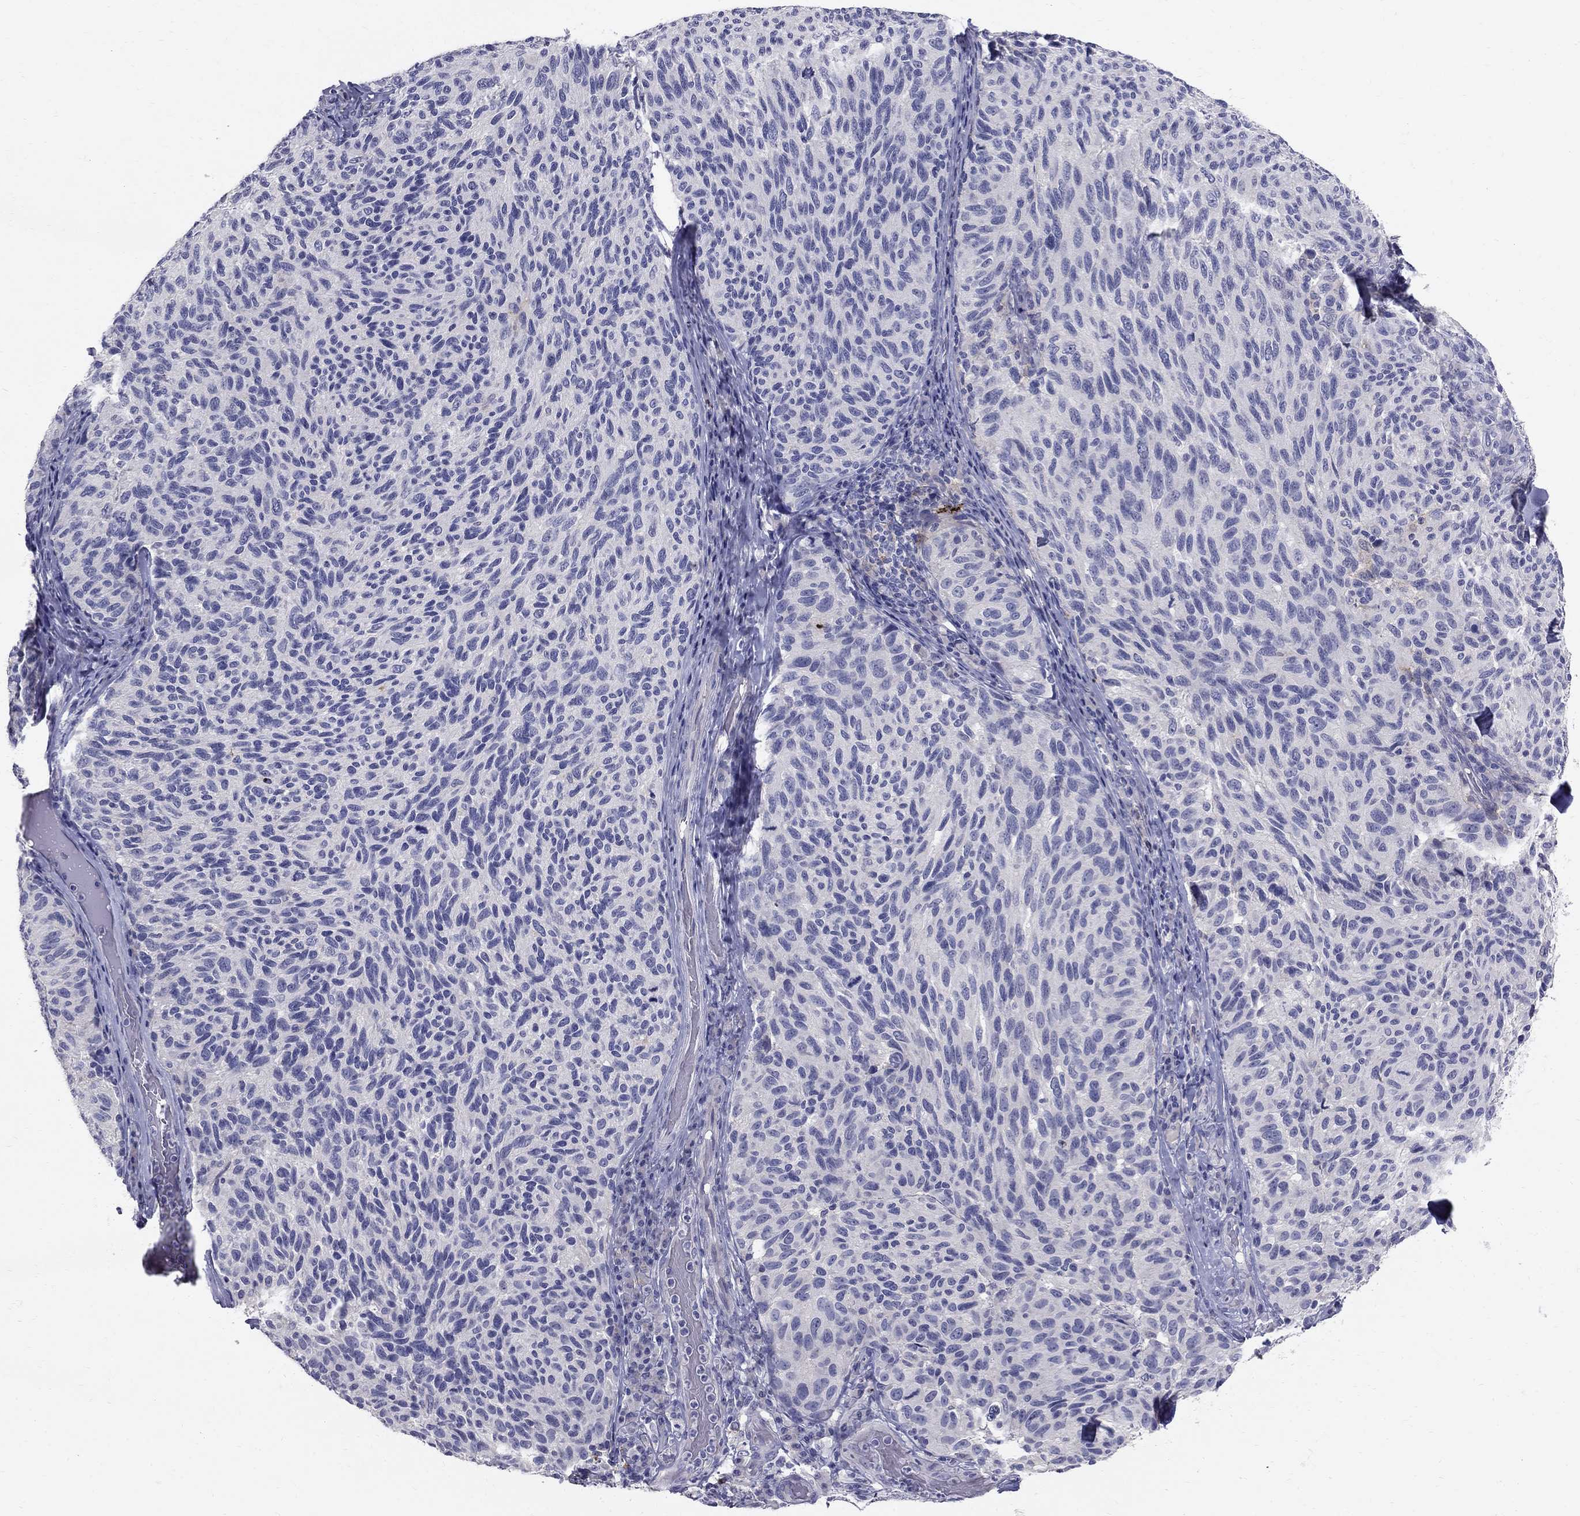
{"staining": {"intensity": "negative", "quantity": "none", "location": "none"}, "tissue": "melanoma", "cell_type": "Tumor cells", "image_type": "cancer", "snomed": [{"axis": "morphology", "description": "Malignant melanoma, NOS"}, {"axis": "topography", "description": "Skin"}], "caption": "High power microscopy micrograph of an immunohistochemistry (IHC) histopathology image of melanoma, revealing no significant expression in tumor cells.", "gene": "TP53TG5", "patient": {"sex": "female", "age": 73}}